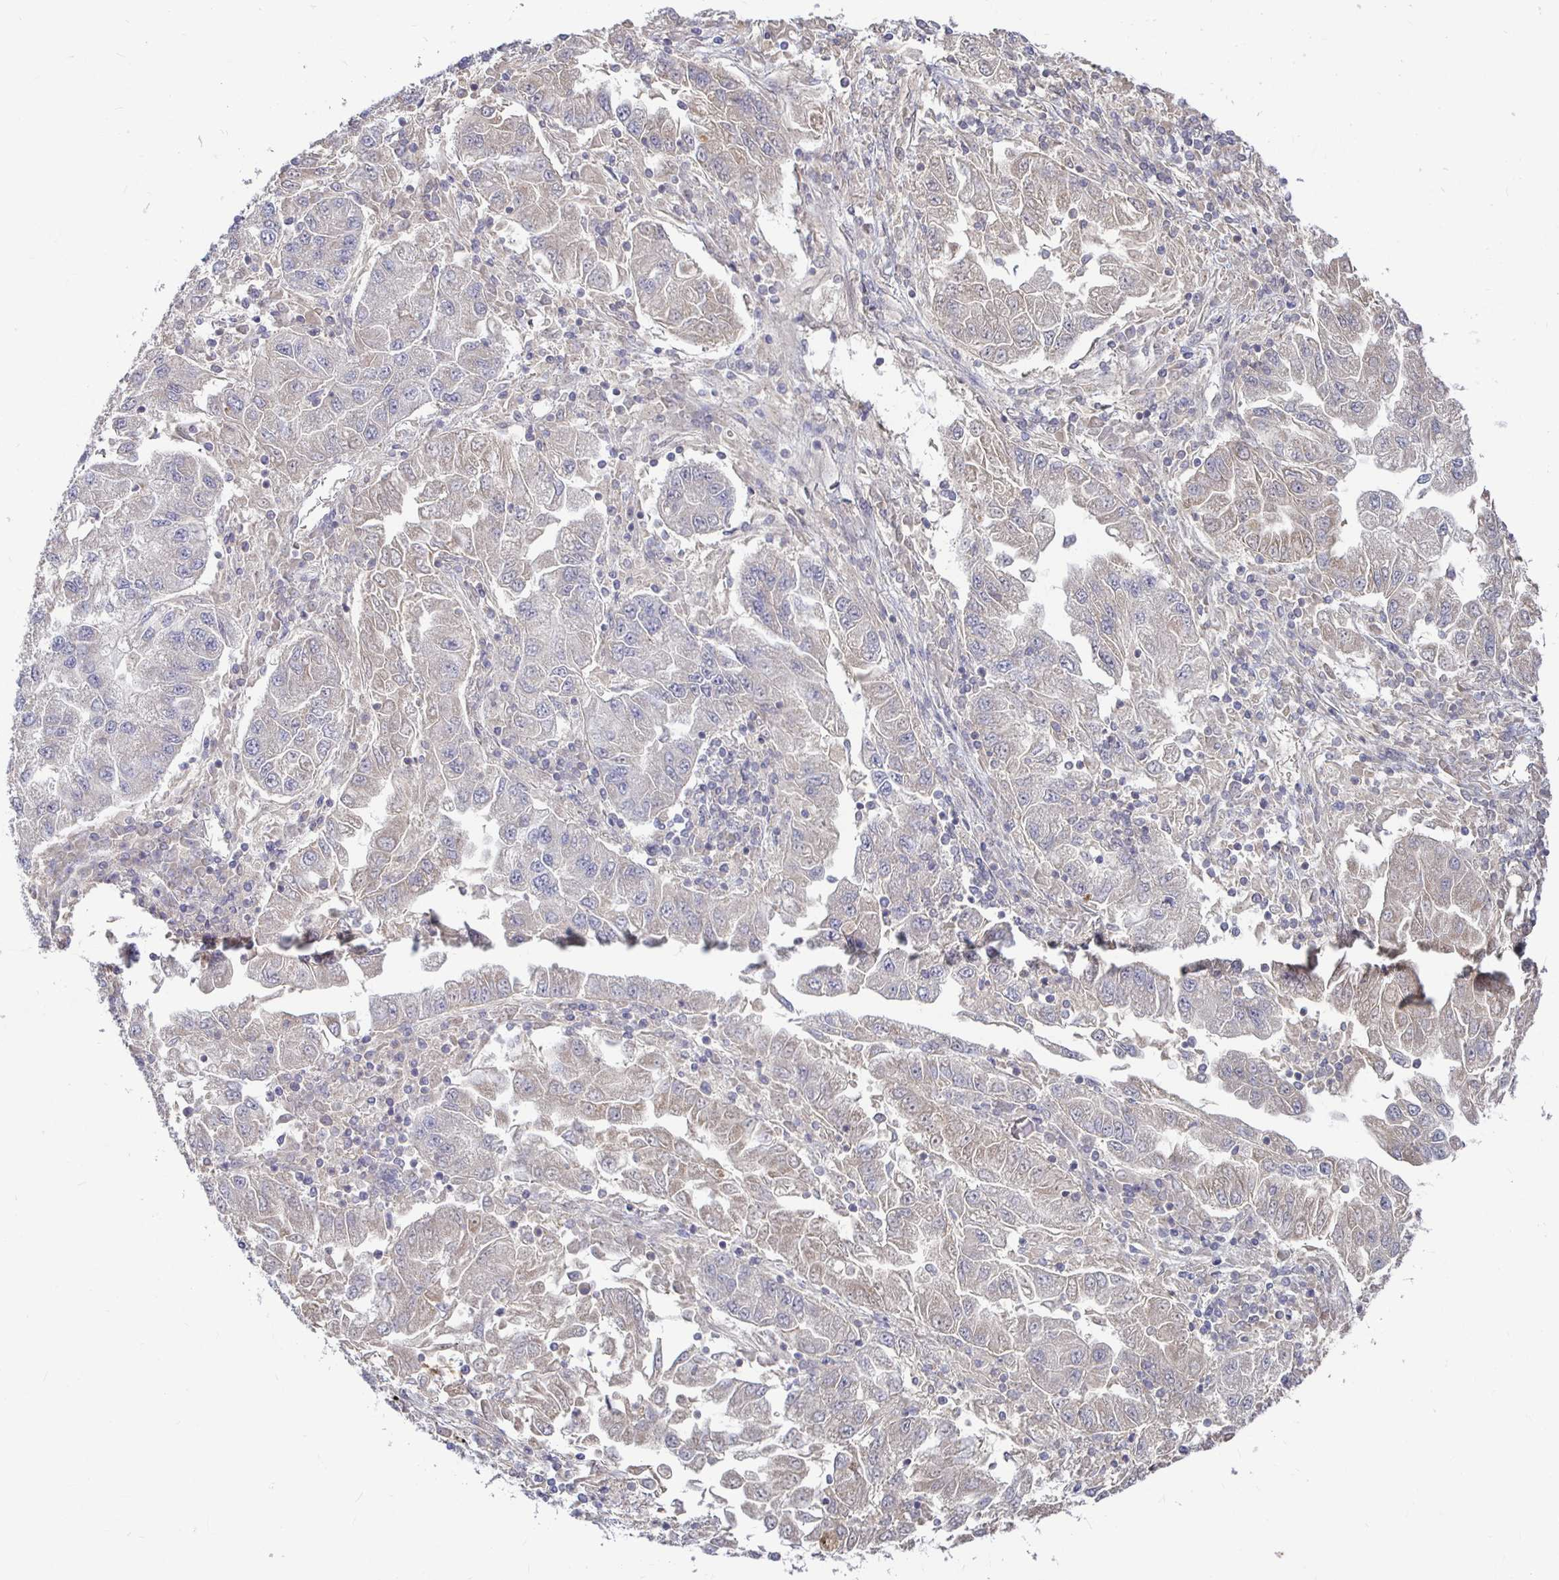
{"staining": {"intensity": "negative", "quantity": "none", "location": "none"}, "tissue": "lung cancer", "cell_type": "Tumor cells", "image_type": "cancer", "snomed": [{"axis": "morphology", "description": "Adenocarcinoma, NOS"}, {"axis": "morphology", "description": "Adenocarcinoma primary or metastatic"}, {"axis": "topography", "description": "Lung"}], "caption": "DAB immunohistochemical staining of human lung adenocarcinoma displays no significant expression in tumor cells.", "gene": "RNF144B", "patient": {"sex": "male", "age": 74}}